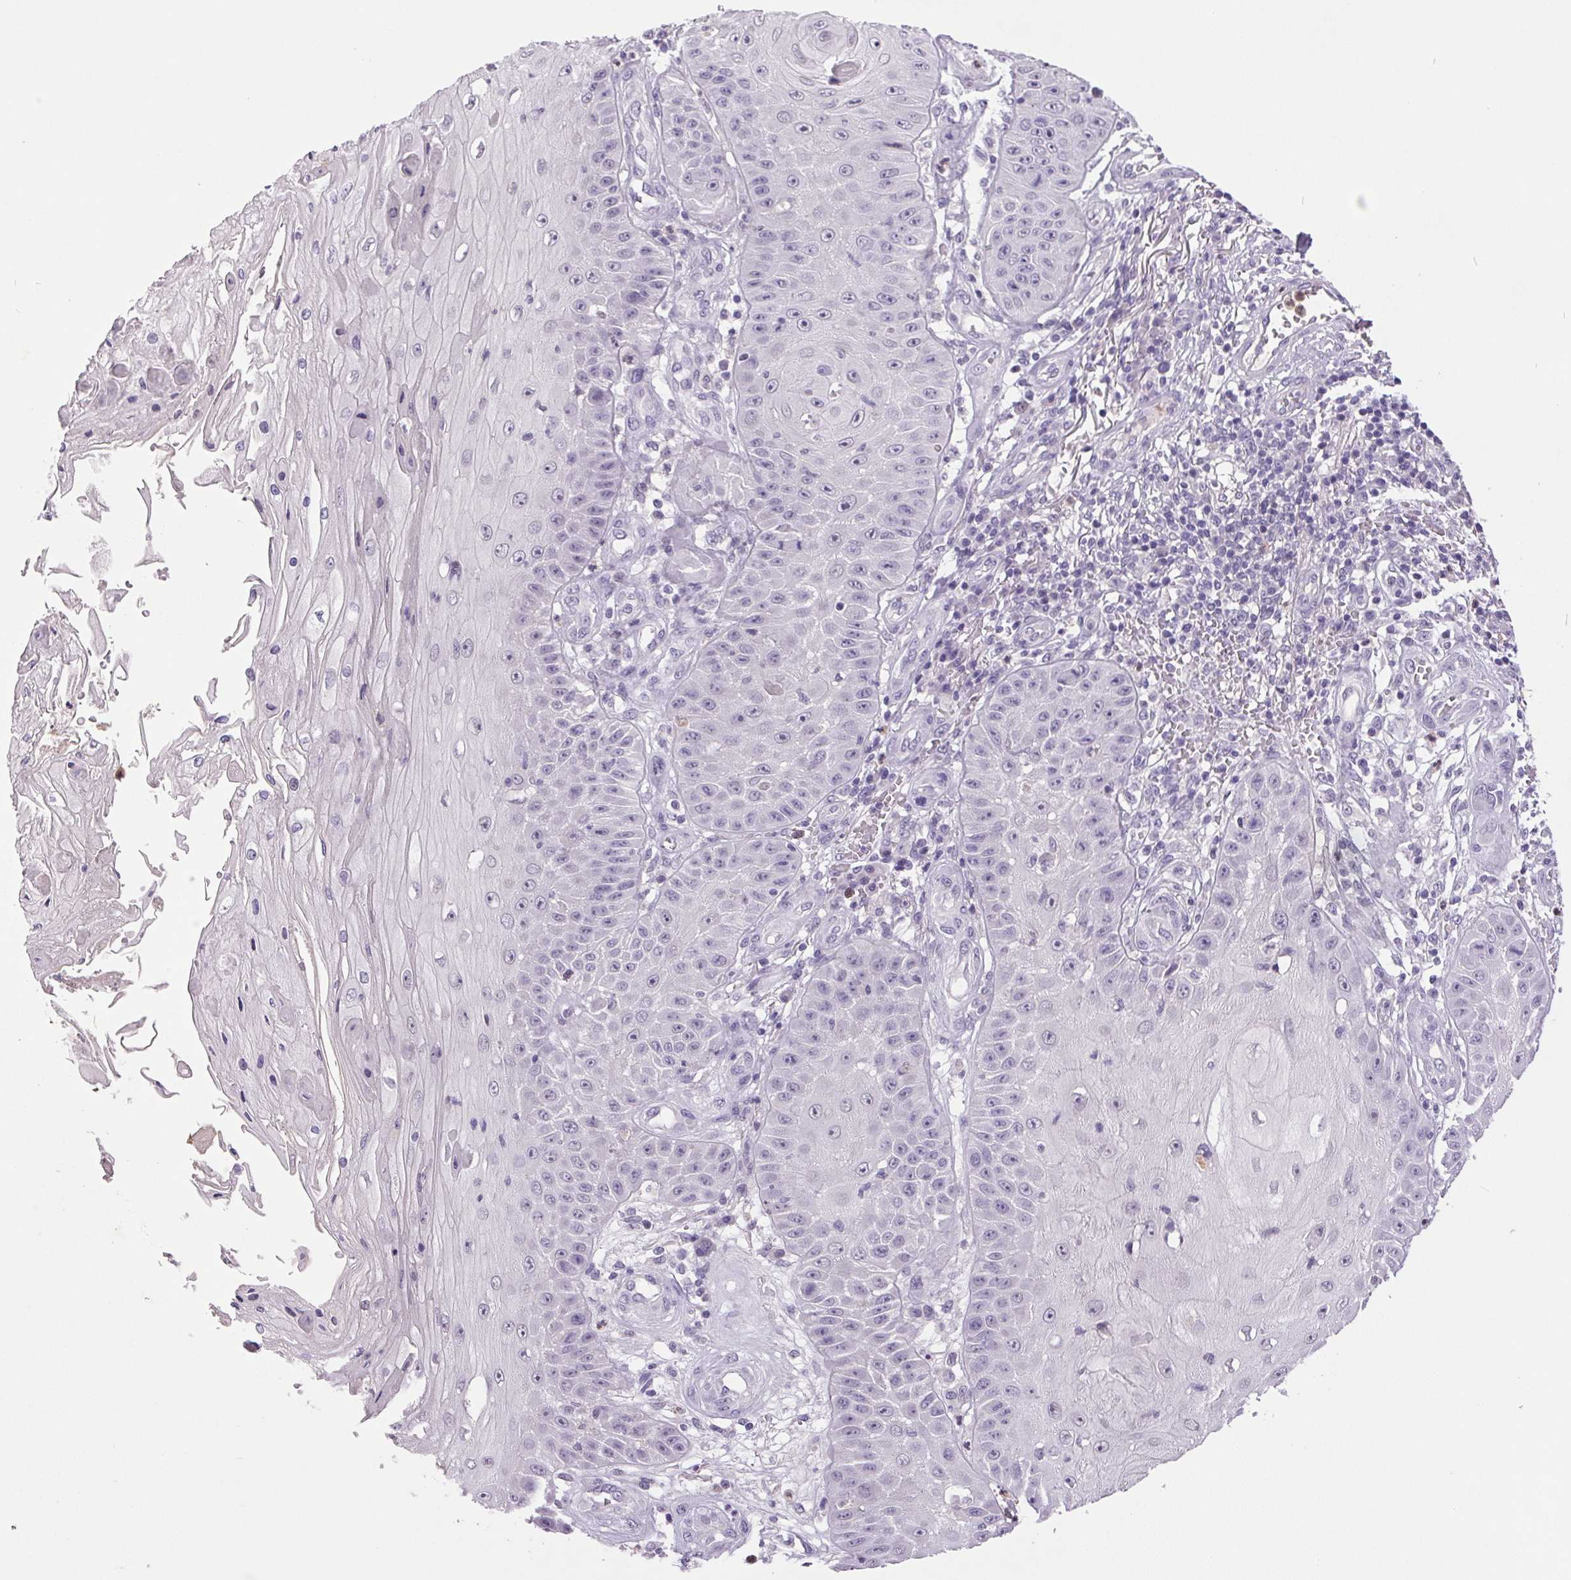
{"staining": {"intensity": "negative", "quantity": "none", "location": "none"}, "tissue": "skin cancer", "cell_type": "Tumor cells", "image_type": "cancer", "snomed": [{"axis": "morphology", "description": "Squamous cell carcinoma, NOS"}, {"axis": "topography", "description": "Skin"}], "caption": "An IHC photomicrograph of skin squamous cell carcinoma is shown. There is no staining in tumor cells of skin squamous cell carcinoma.", "gene": "TRDN", "patient": {"sex": "male", "age": 70}}